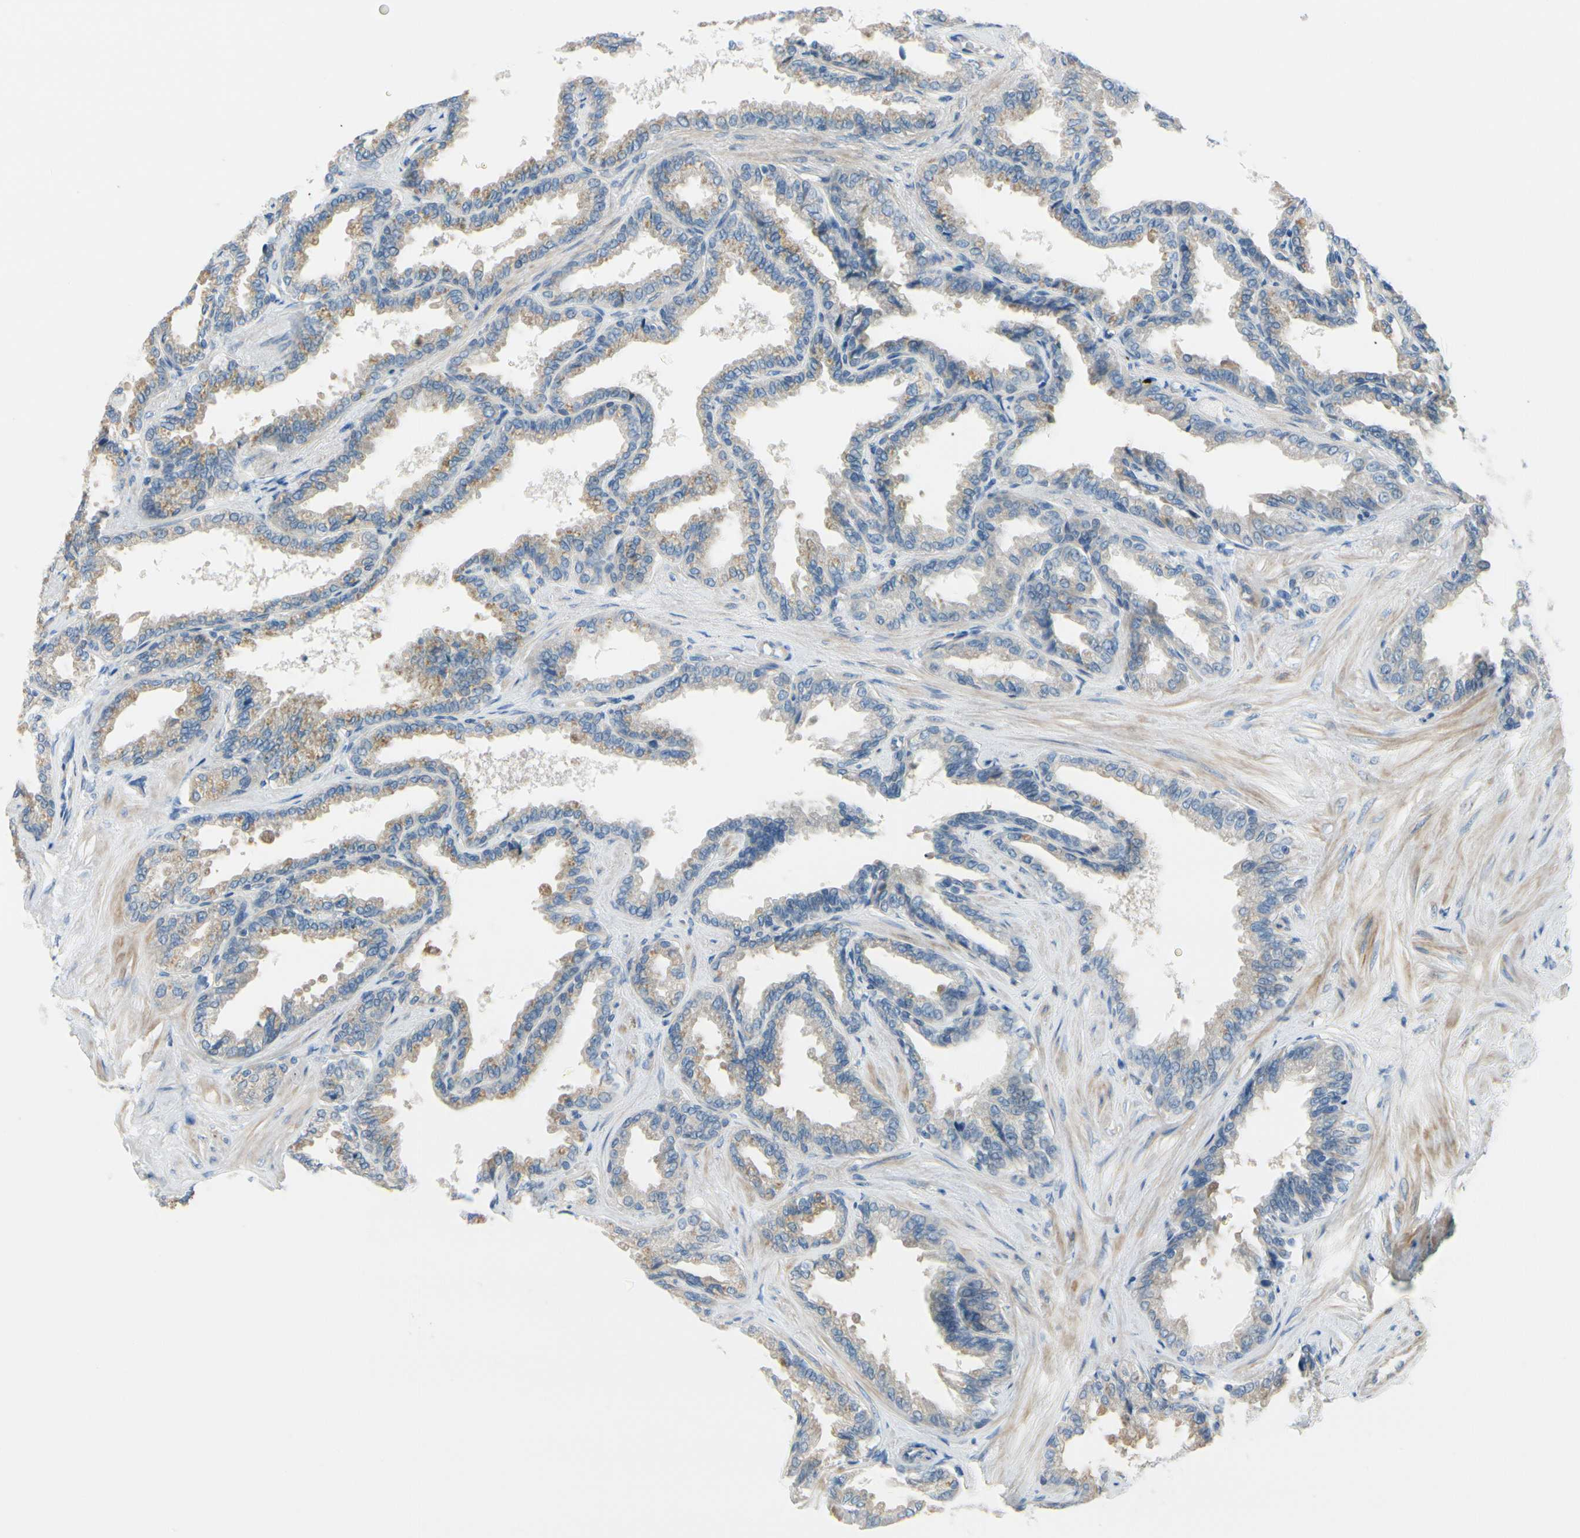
{"staining": {"intensity": "weak", "quantity": "25%-75%", "location": "cytoplasmic/membranous"}, "tissue": "seminal vesicle", "cell_type": "Glandular cells", "image_type": "normal", "snomed": [{"axis": "morphology", "description": "Normal tissue, NOS"}, {"axis": "topography", "description": "Seminal veicle"}], "caption": "DAB immunohistochemical staining of unremarkable seminal vesicle shows weak cytoplasmic/membranous protein staining in about 25%-75% of glandular cells. The protein of interest is stained brown, and the nuclei are stained in blue (DAB (3,3'-diaminobenzidine) IHC with brightfield microscopy, high magnification).", "gene": "FCER2", "patient": {"sex": "male", "age": 46}}